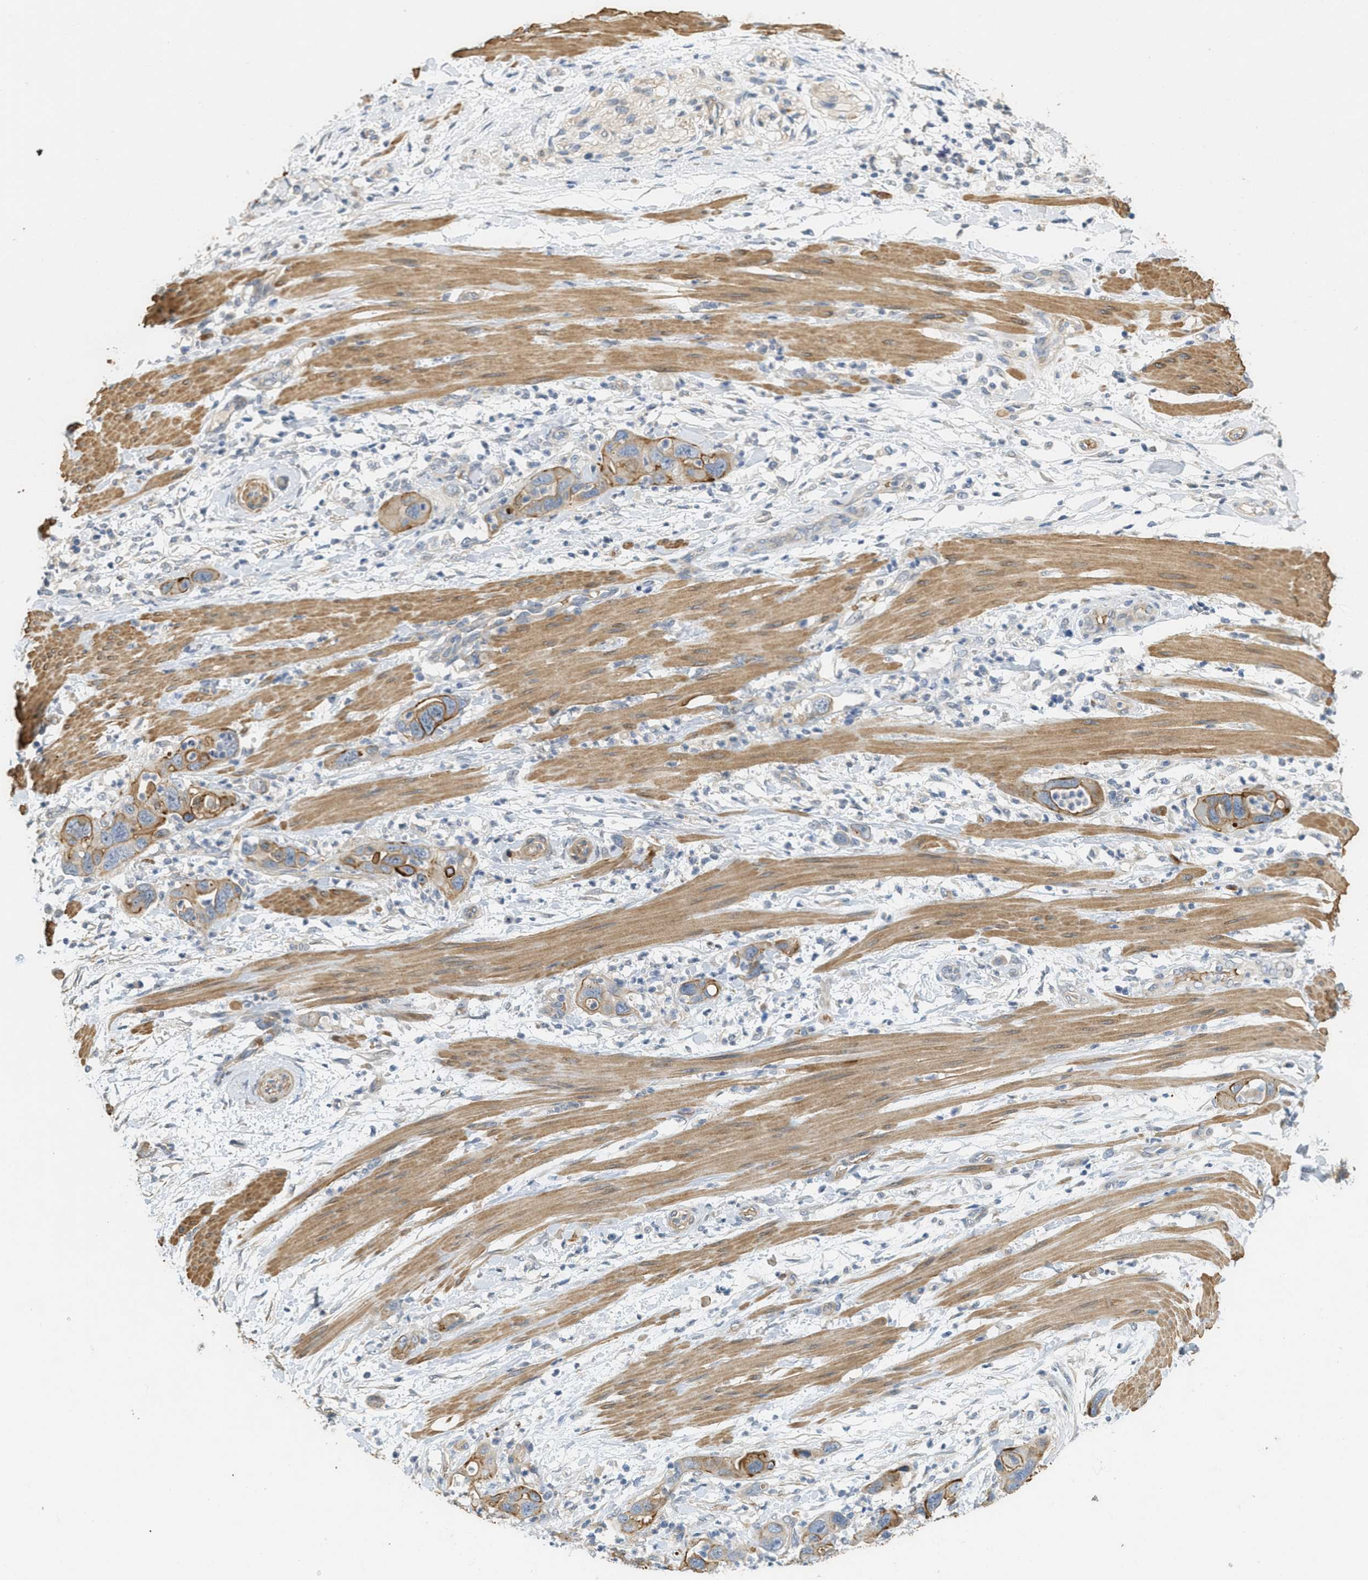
{"staining": {"intensity": "strong", "quantity": ">75%", "location": "cytoplasmic/membranous"}, "tissue": "pancreatic cancer", "cell_type": "Tumor cells", "image_type": "cancer", "snomed": [{"axis": "morphology", "description": "Adenocarcinoma, NOS"}, {"axis": "topography", "description": "Pancreas"}], "caption": "A brown stain shows strong cytoplasmic/membranous staining of a protein in human pancreatic cancer (adenocarcinoma) tumor cells.", "gene": "MRS2", "patient": {"sex": "female", "age": 71}}